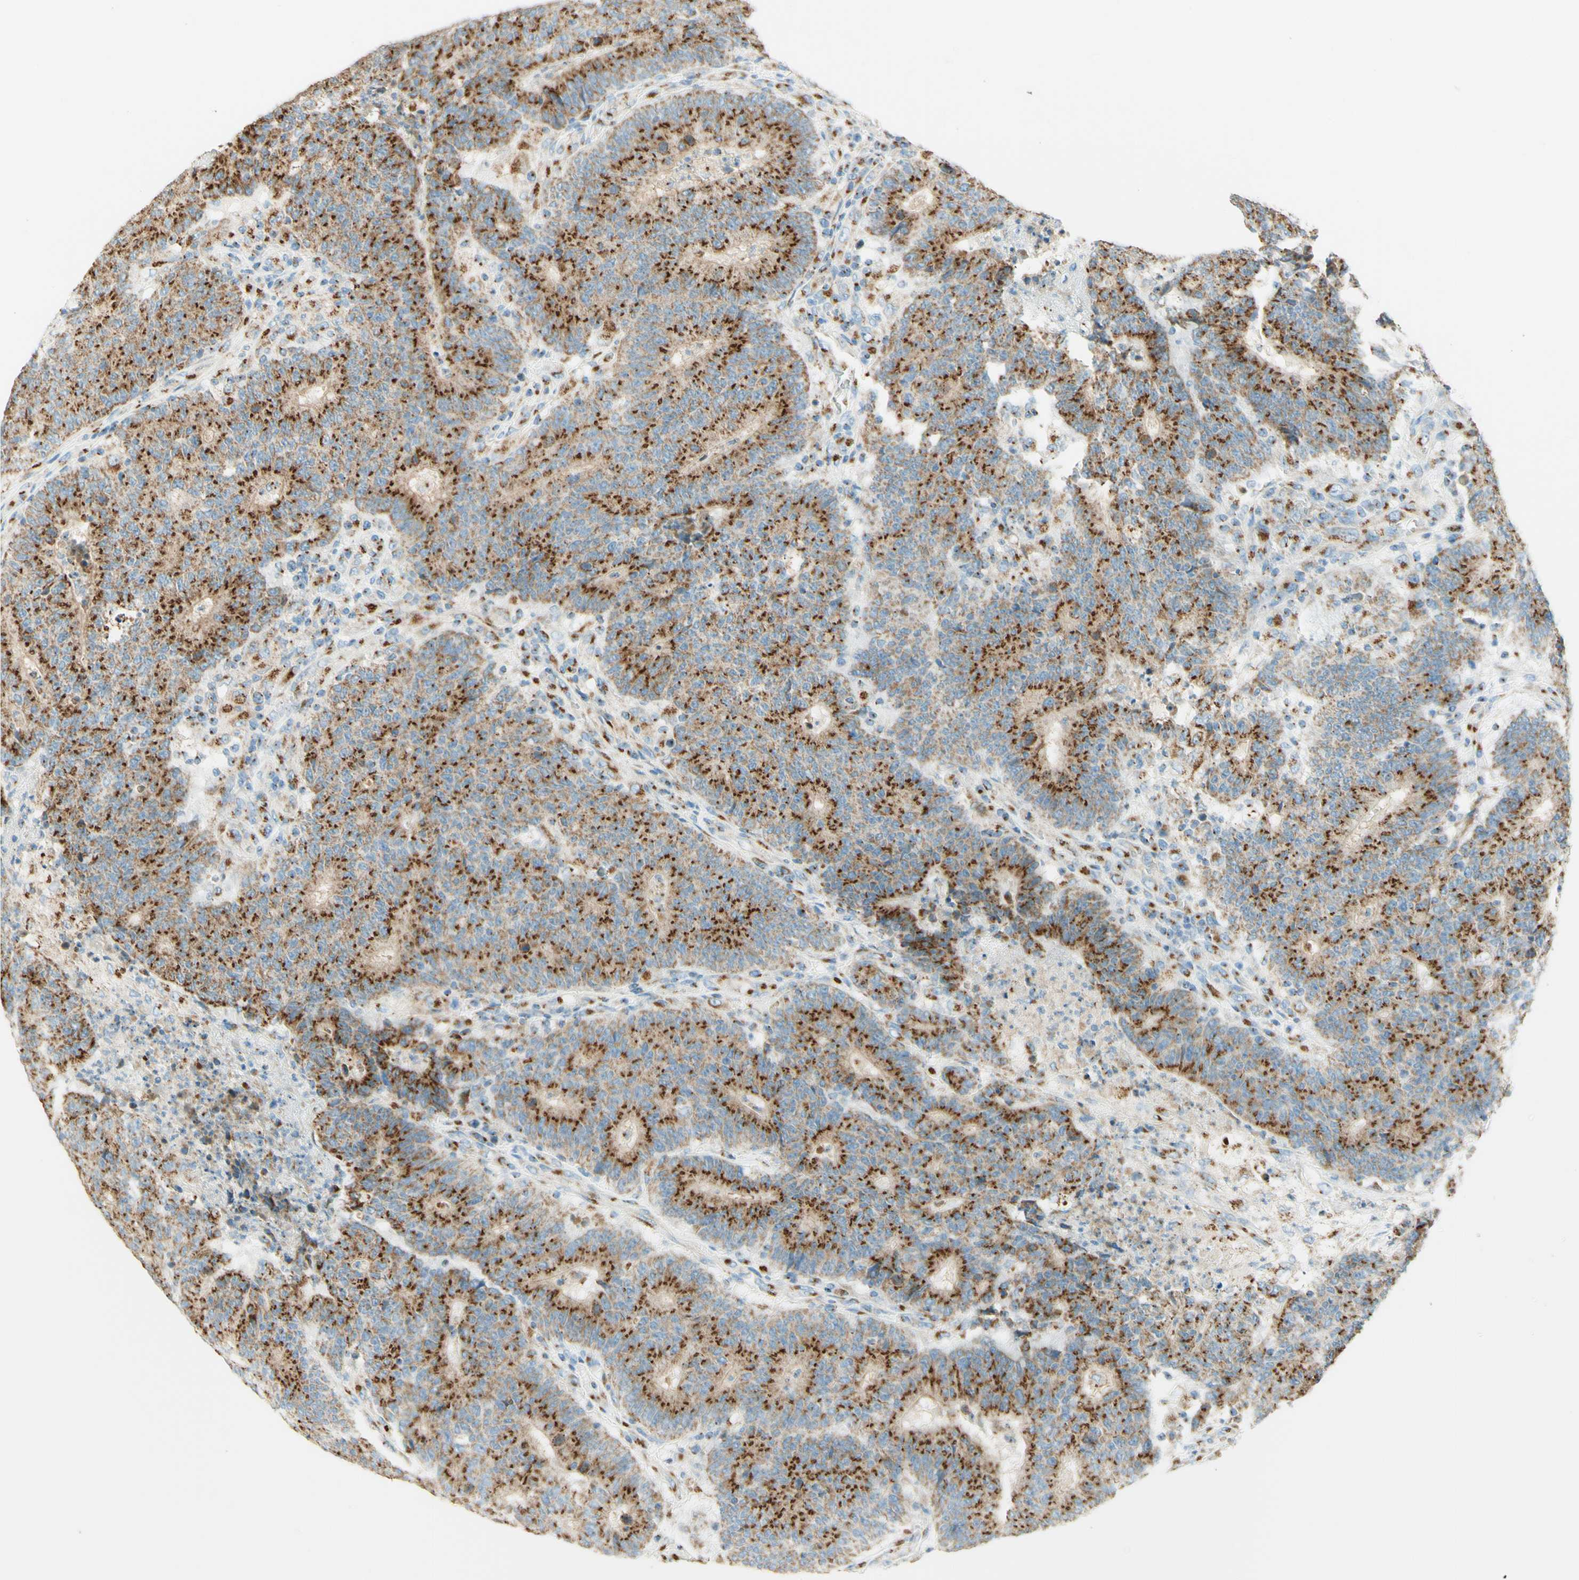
{"staining": {"intensity": "strong", "quantity": ">75%", "location": "cytoplasmic/membranous"}, "tissue": "colorectal cancer", "cell_type": "Tumor cells", "image_type": "cancer", "snomed": [{"axis": "morphology", "description": "Normal tissue, NOS"}, {"axis": "morphology", "description": "Adenocarcinoma, NOS"}, {"axis": "topography", "description": "Colon"}], "caption": "Approximately >75% of tumor cells in colorectal cancer demonstrate strong cytoplasmic/membranous protein expression as visualized by brown immunohistochemical staining.", "gene": "GOLGB1", "patient": {"sex": "female", "age": 75}}